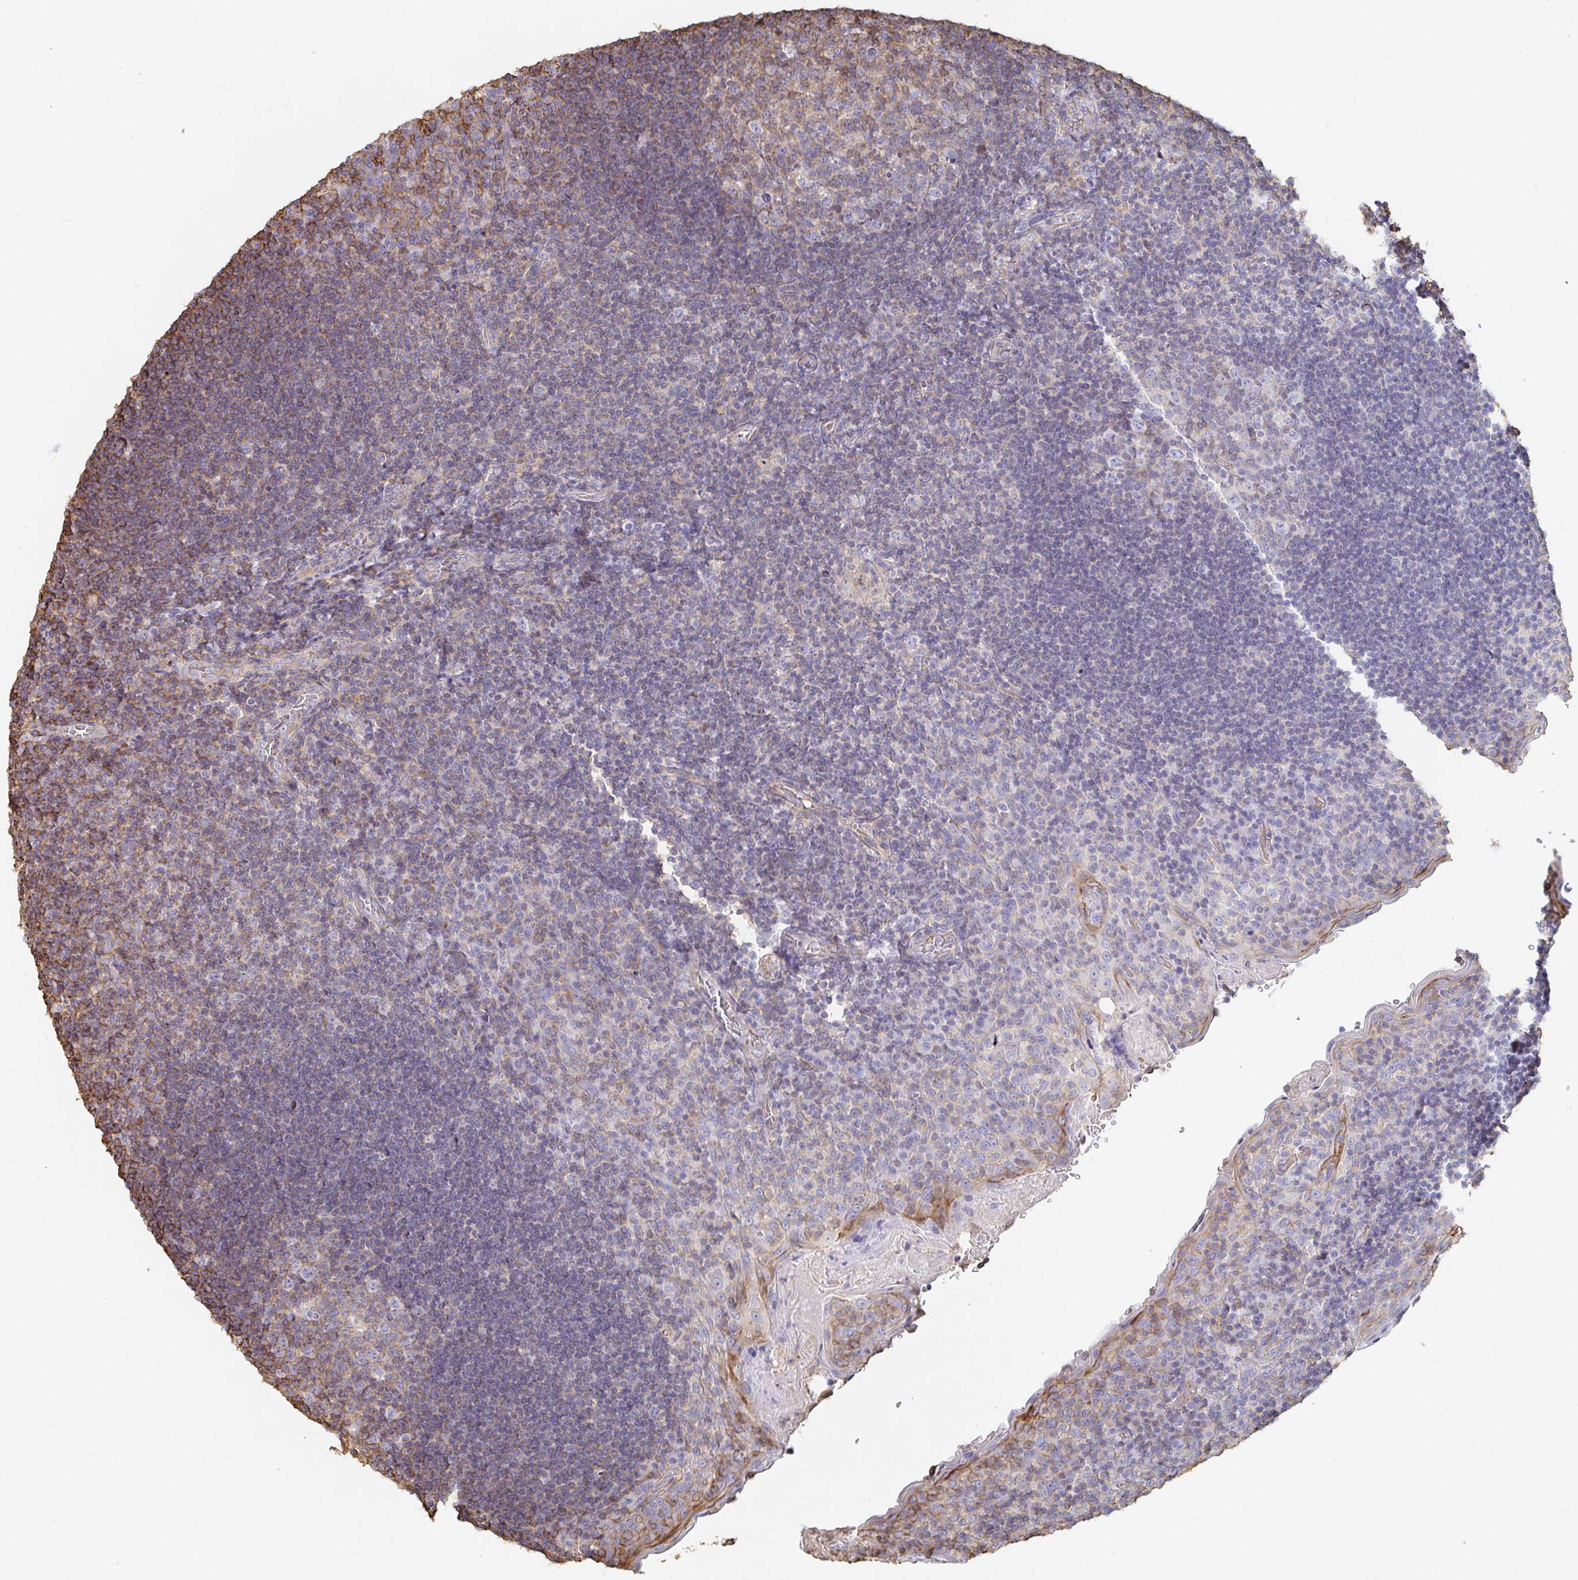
{"staining": {"intensity": "weak", "quantity": "<25%", "location": "cytoplasmic/membranous"}, "tissue": "tonsil", "cell_type": "Germinal center cells", "image_type": "normal", "snomed": [{"axis": "morphology", "description": "Normal tissue, NOS"}, {"axis": "topography", "description": "Tonsil"}], "caption": "Tonsil was stained to show a protein in brown. There is no significant staining in germinal center cells. (Brightfield microscopy of DAB (3,3'-diaminobenzidine) IHC at high magnification).", "gene": "PTPN14", "patient": {"sex": "male", "age": 17}}